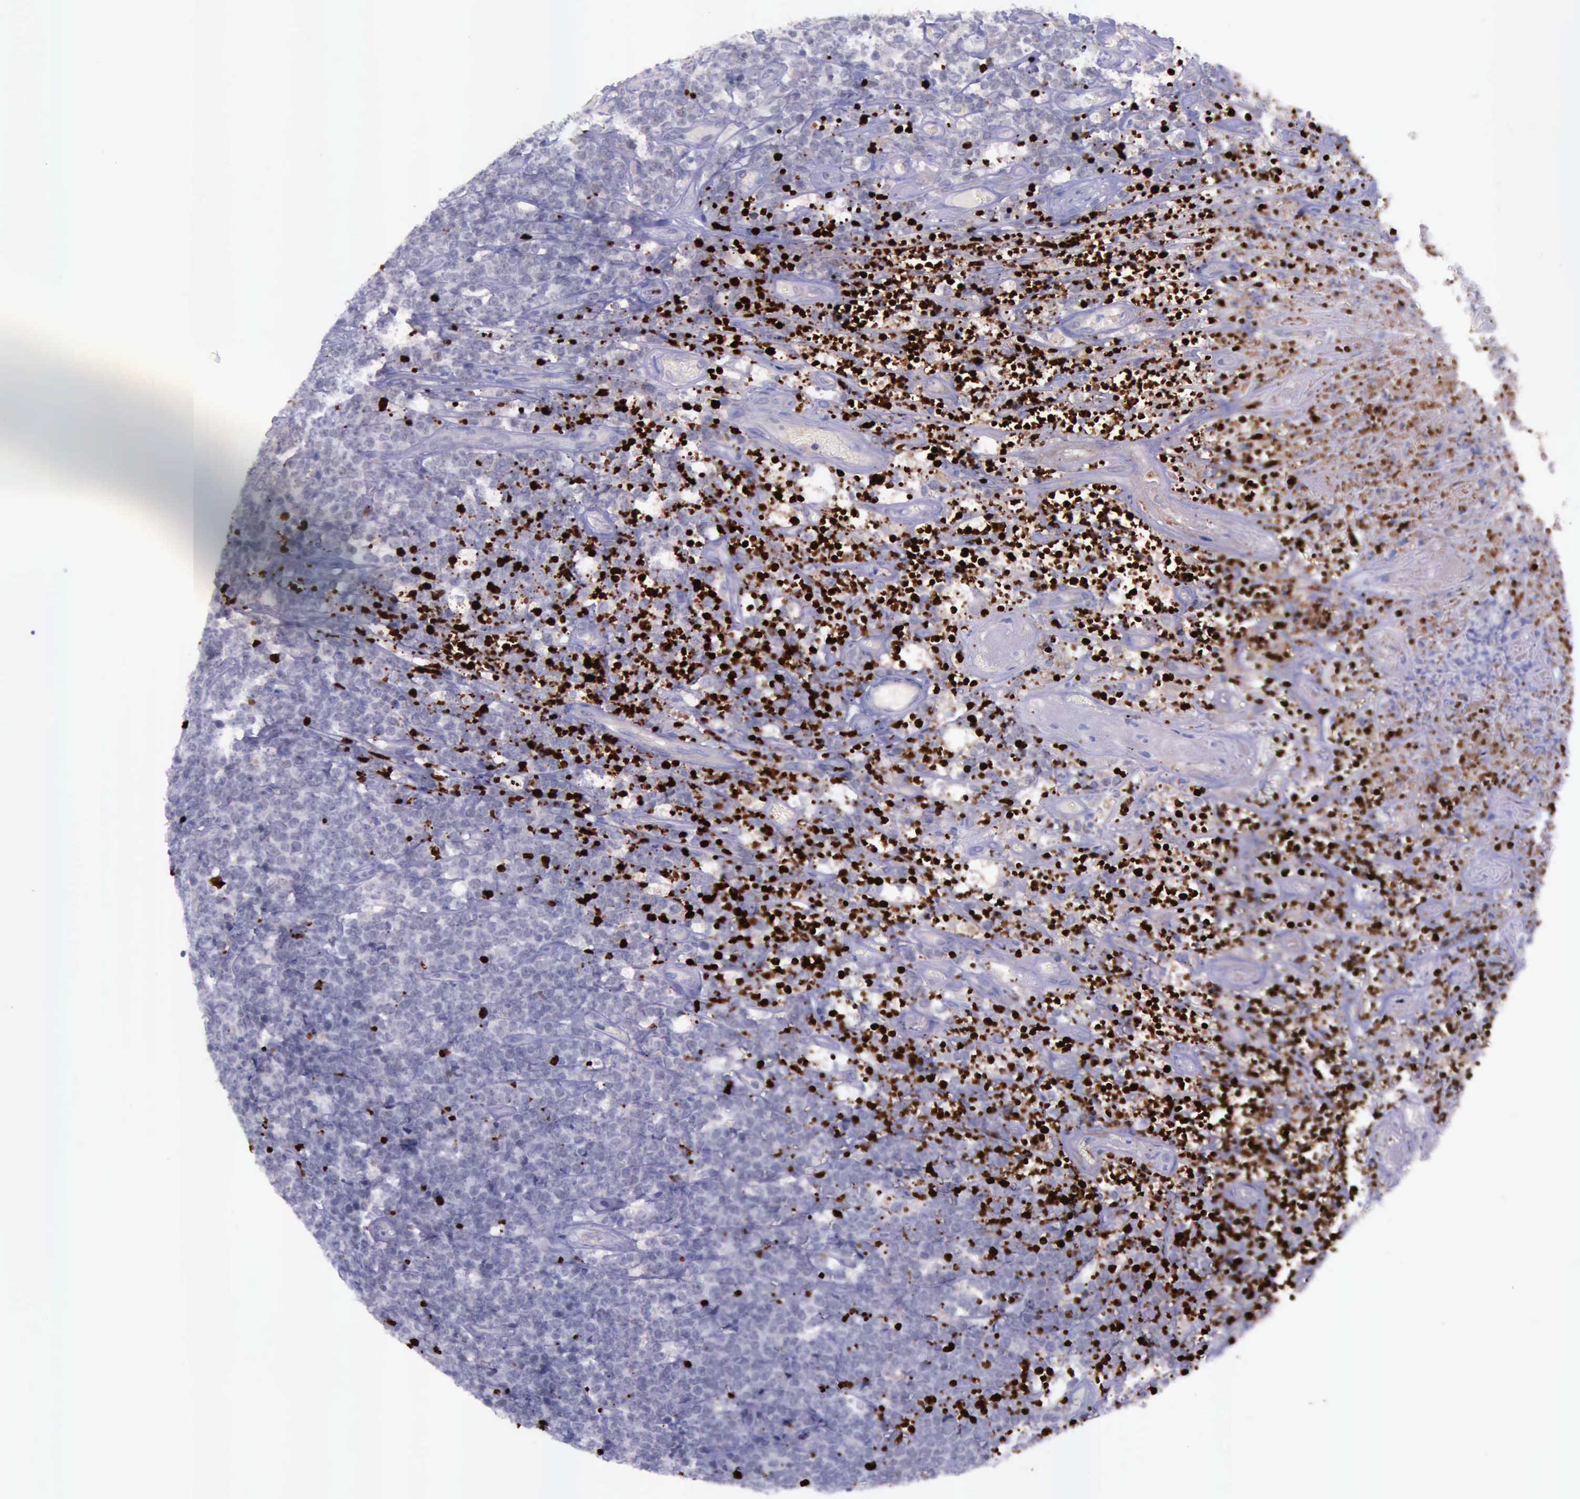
{"staining": {"intensity": "strong", "quantity": "25%-75%", "location": "nuclear"}, "tissue": "lymphoma", "cell_type": "Tumor cells", "image_type": "cancer", "snomed": [{"axis": "morphology", "description": "Malignant lymphoma, non-Hodgkin's type, High grade"}, {"axis": "topography", "description": "Small intestine"}, {"axis": "topography", "description": "Colon"}], "caption": "Immunohistochemical staining of human lymphoma demonstrates strong nuclear protein staining in about 25%-75% of tumor cells.", "gene": "PARP1", "patient": {"sex": "male", "age": 8}}